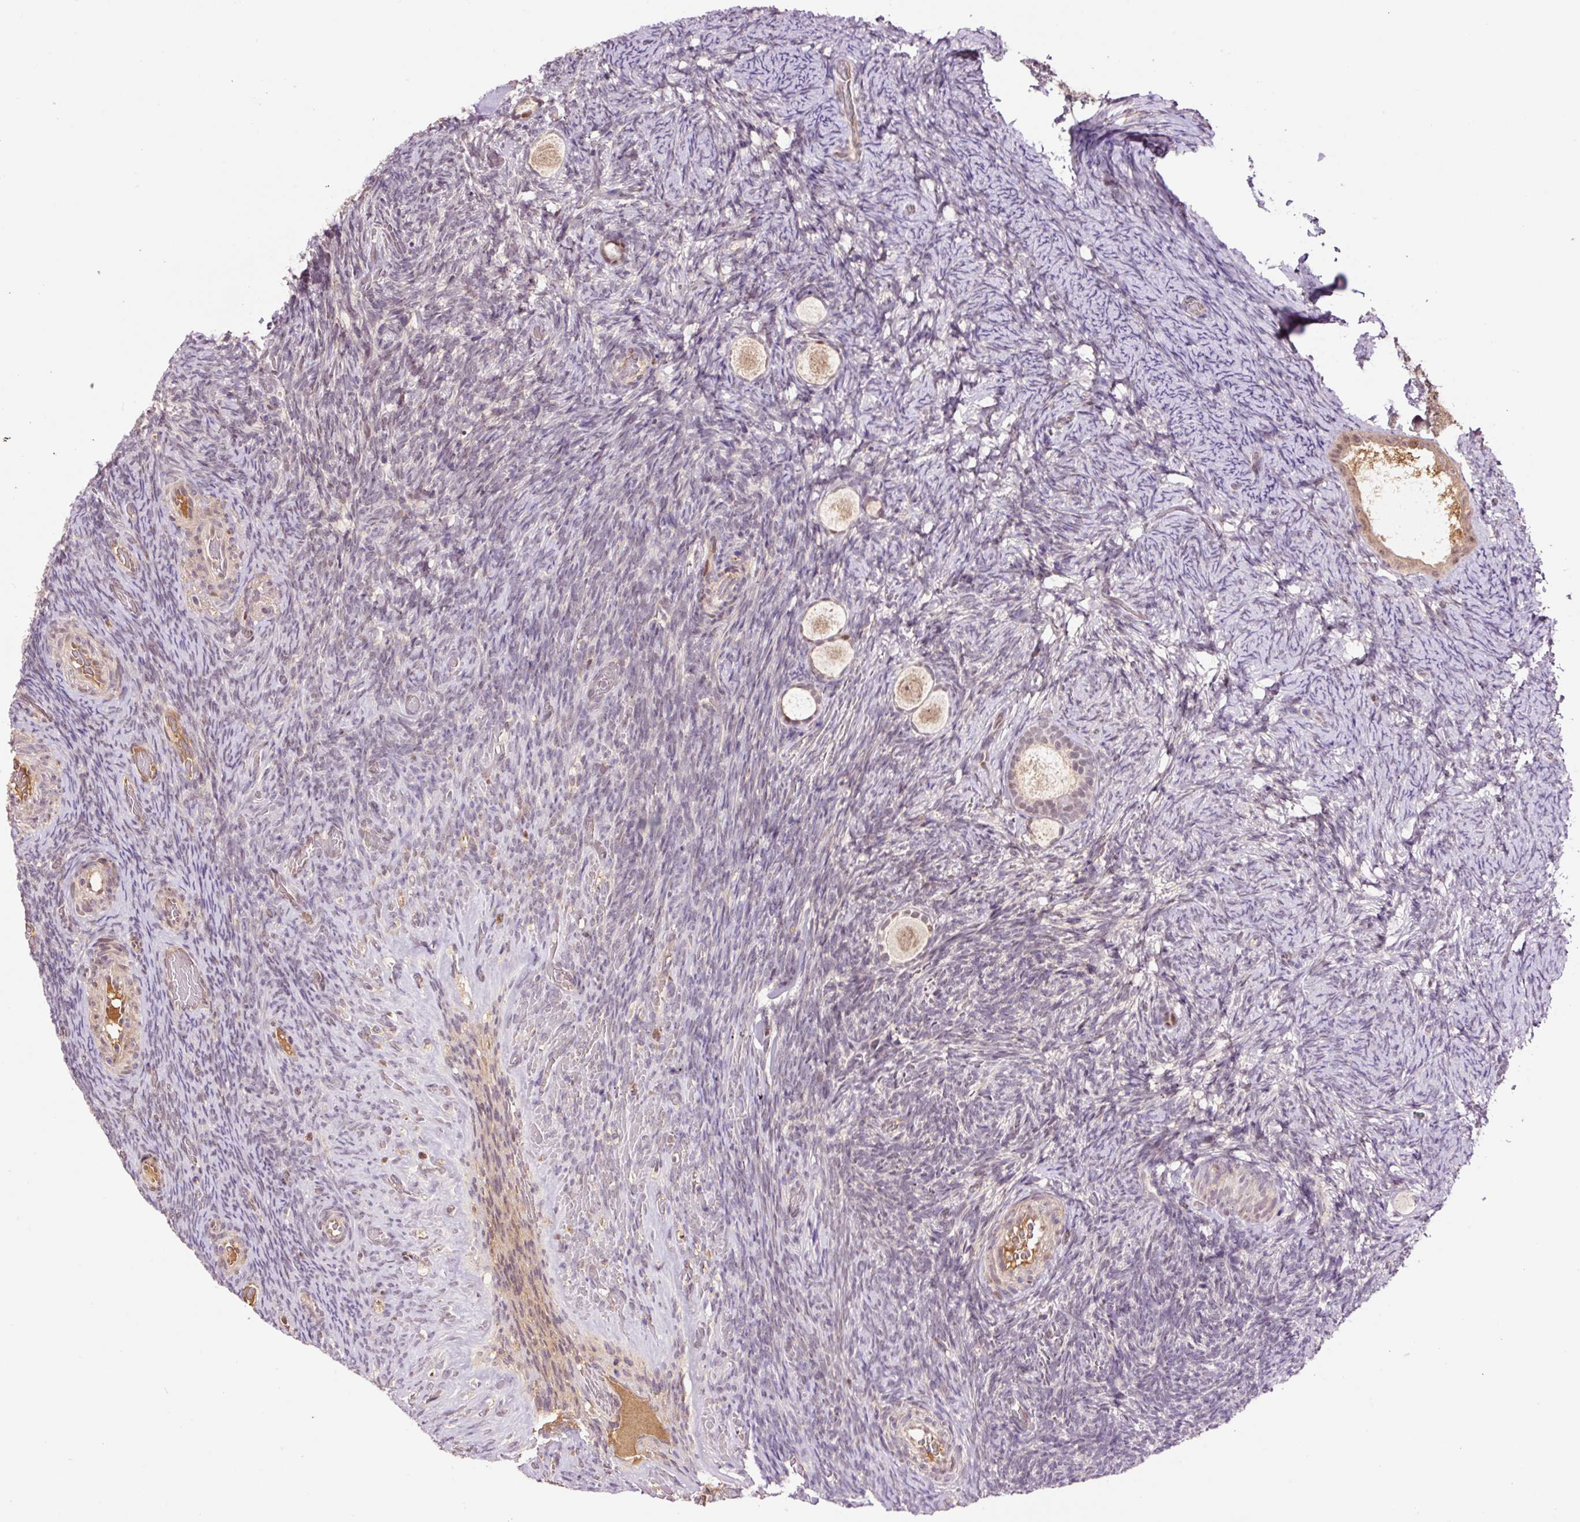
{"staining": {"intensity": "weak", "quantity": ">75%", "location": "nuclear"}, "tissue": "ovary", "cell_type": "Follicle cells", "image_type": "normal", "snomed": [{"axis": "morphology", "description": "Normal tissue, NOS"}, {"axis": "topography", "description": "Ovary"}], "caption": "This image demonstrates unremarkable ovary stained with immunohistochemistry (IHC) to label a protein in brown. The nuclear of follicle cells show weak positivity for the protein. Nuclei are counter-stained blue.", "gene": "DPPA4", "patient": {"sex": "female", "age": 34}}